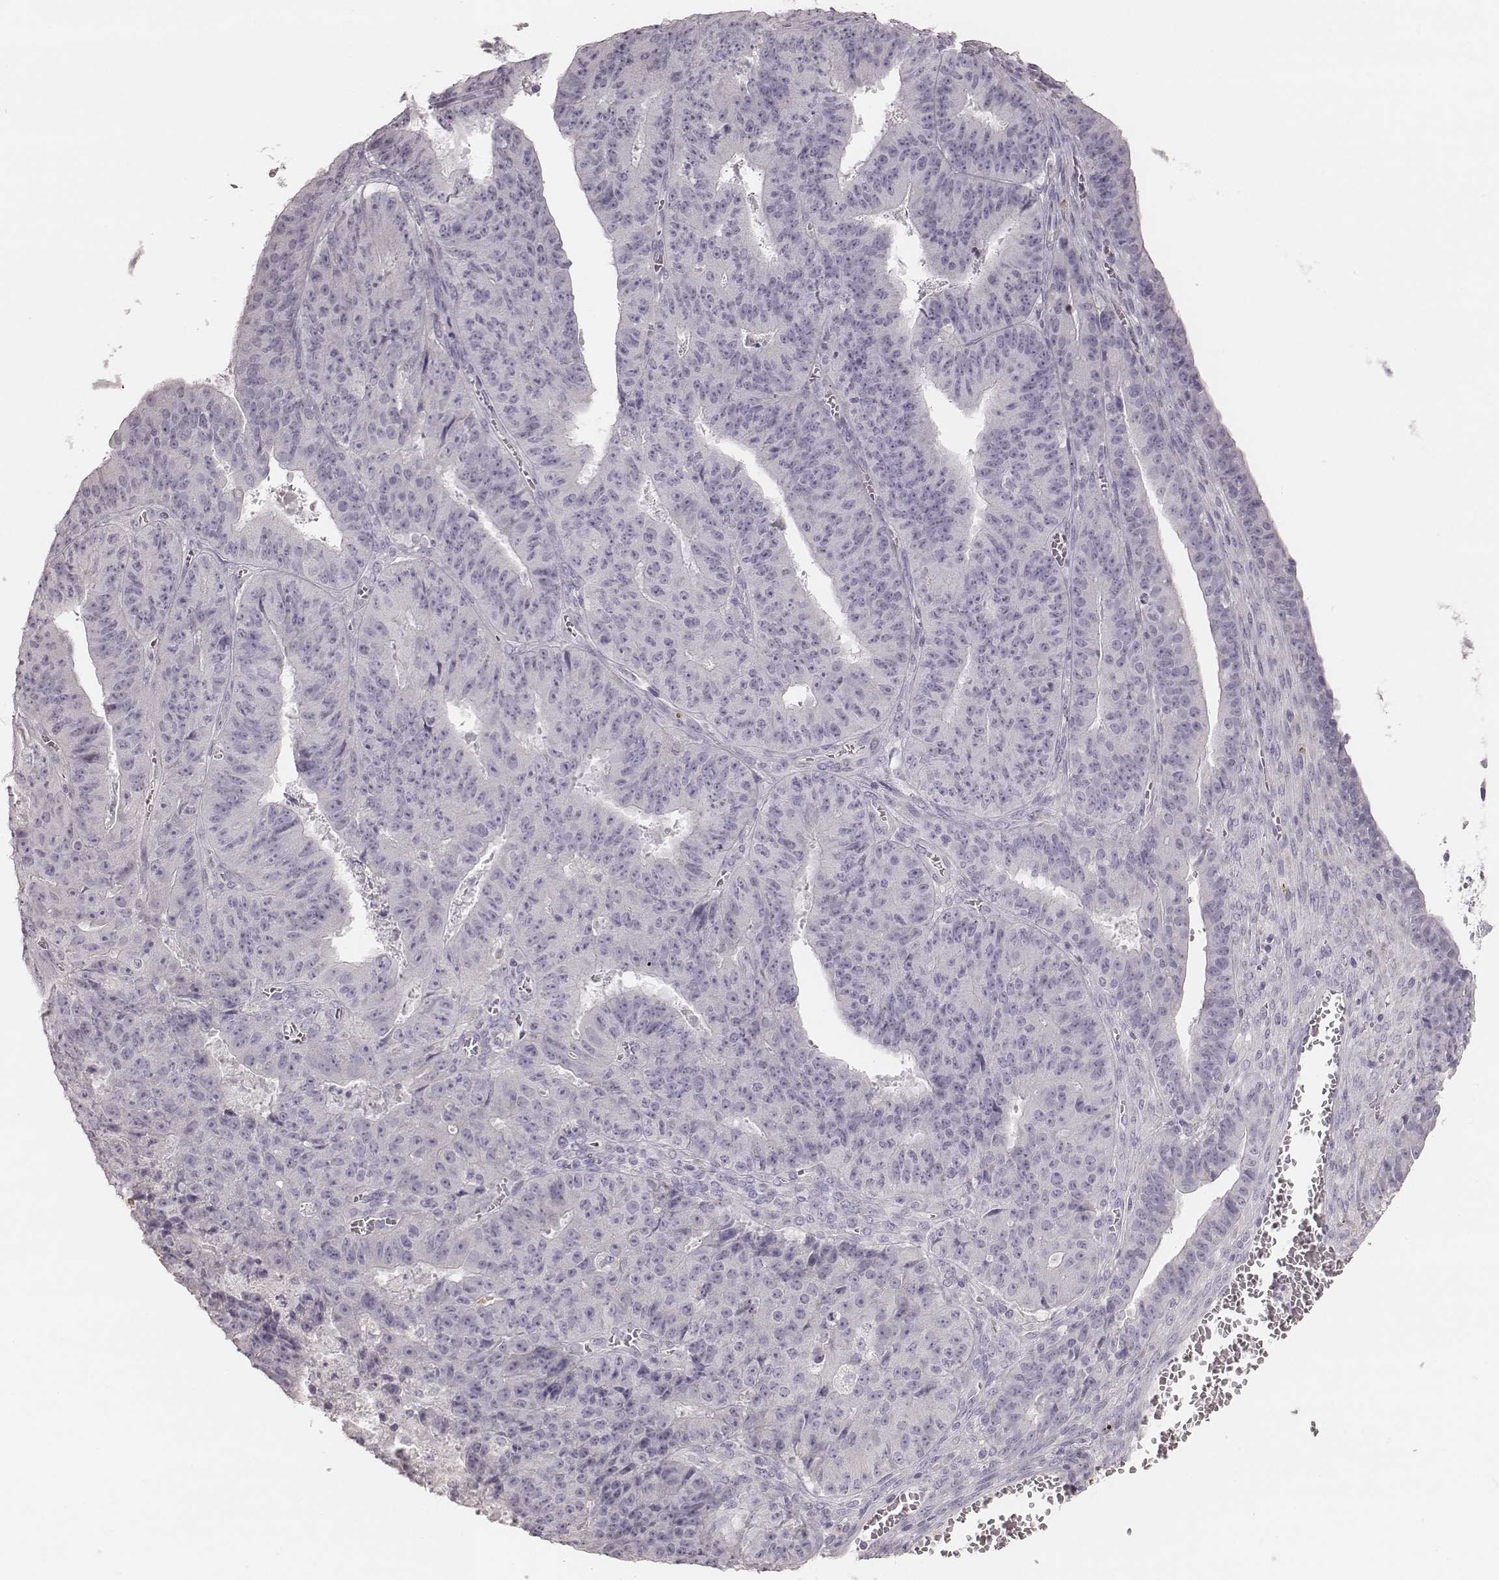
{"staining": {"intensity": "negative", "quantity": "none", "location": "none"}, "tissue": "ovarian cancer", "cell_type": "Tumor cells", "image_type": "cancer", "snomed": [{"axis": "morphology", "description": "Carcinoma, endometroid"}, {"axis": "topography", "description": "Ovary"}], "caption": "Ovarian cancer (endometroid carcinoma) stained for a protein using immunohistochemistry exhibits no positivity tumor cells.", "gene": "ZP4", "patient": {"sex": "female", "age": 42}}